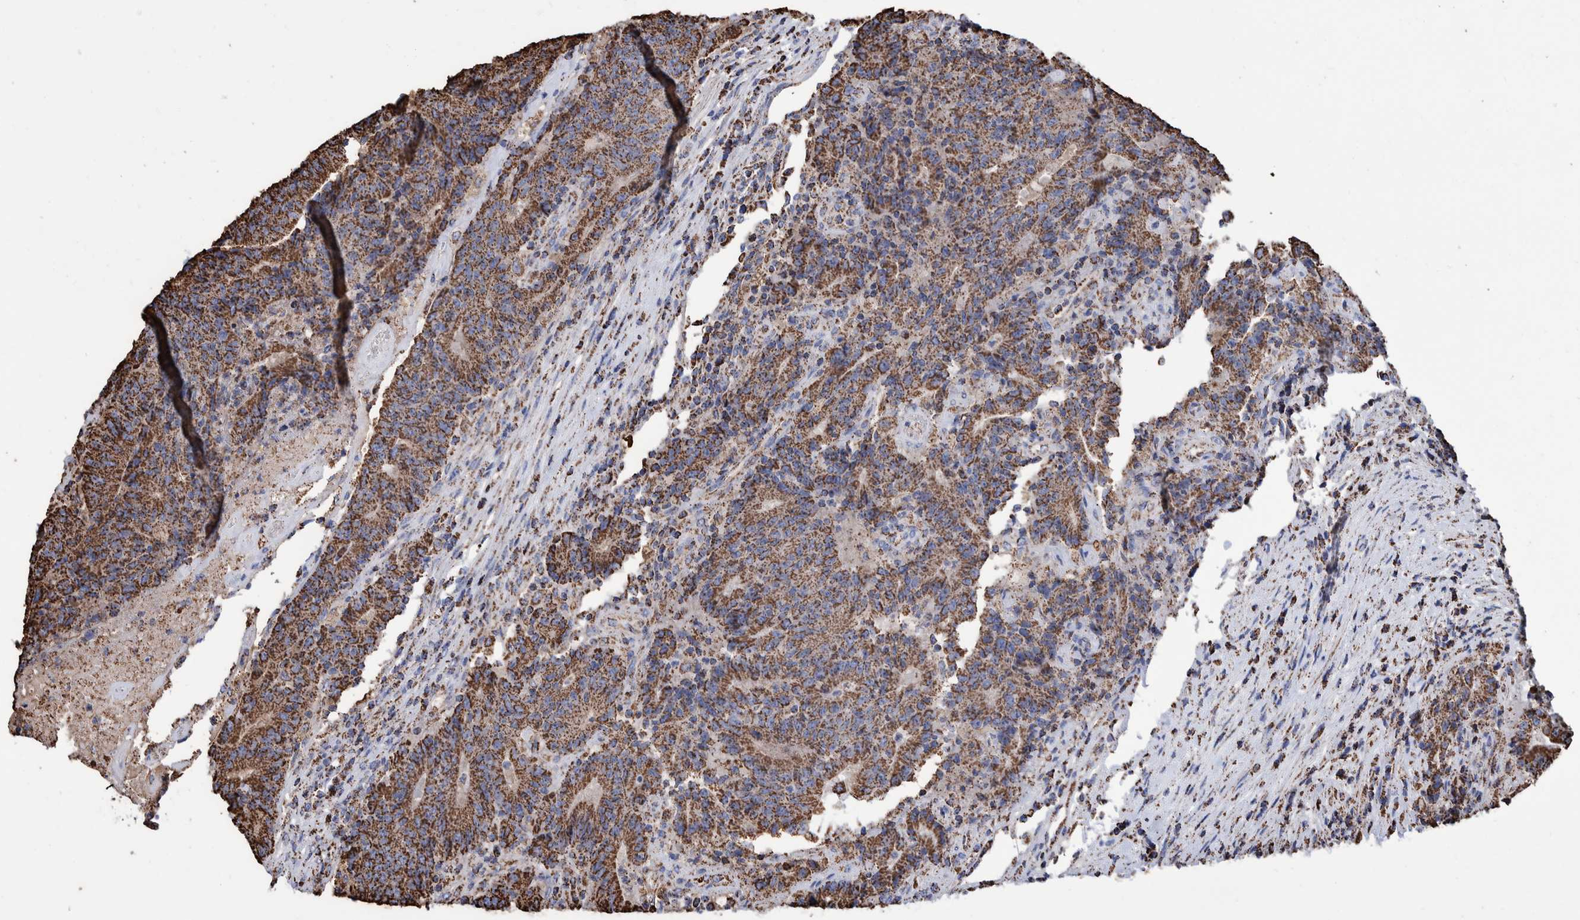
{"staining": {"intensity": "moderate", "quantity": ">75%", "location": "cytoplasmic/membranous"}, "tissue": "colorectal cancer", "cell_type": "Tumor cells", "image_type": "cancer", "snomed": [{"axis": "morphology", "description": "Normal tissue, NOS"}, {"axis": "morphology", "description": "Adenocarcinoma, NOS"}, {"axis": "topography", "description": "Colon"}], "caption": "Immunohistochemistry (IHC) histopathology image of neoplastic tissue: human adenocarcinoma (colorectal) stained using IHC reveals medium levels of moderate protein expression localized specifically in the cytoplasmic/membranous of tumor cells, appearing as a cytoplasmic/membranous brown color.", "gene": "VPS26C", "patient": {"sex": "female", "age": 75}}